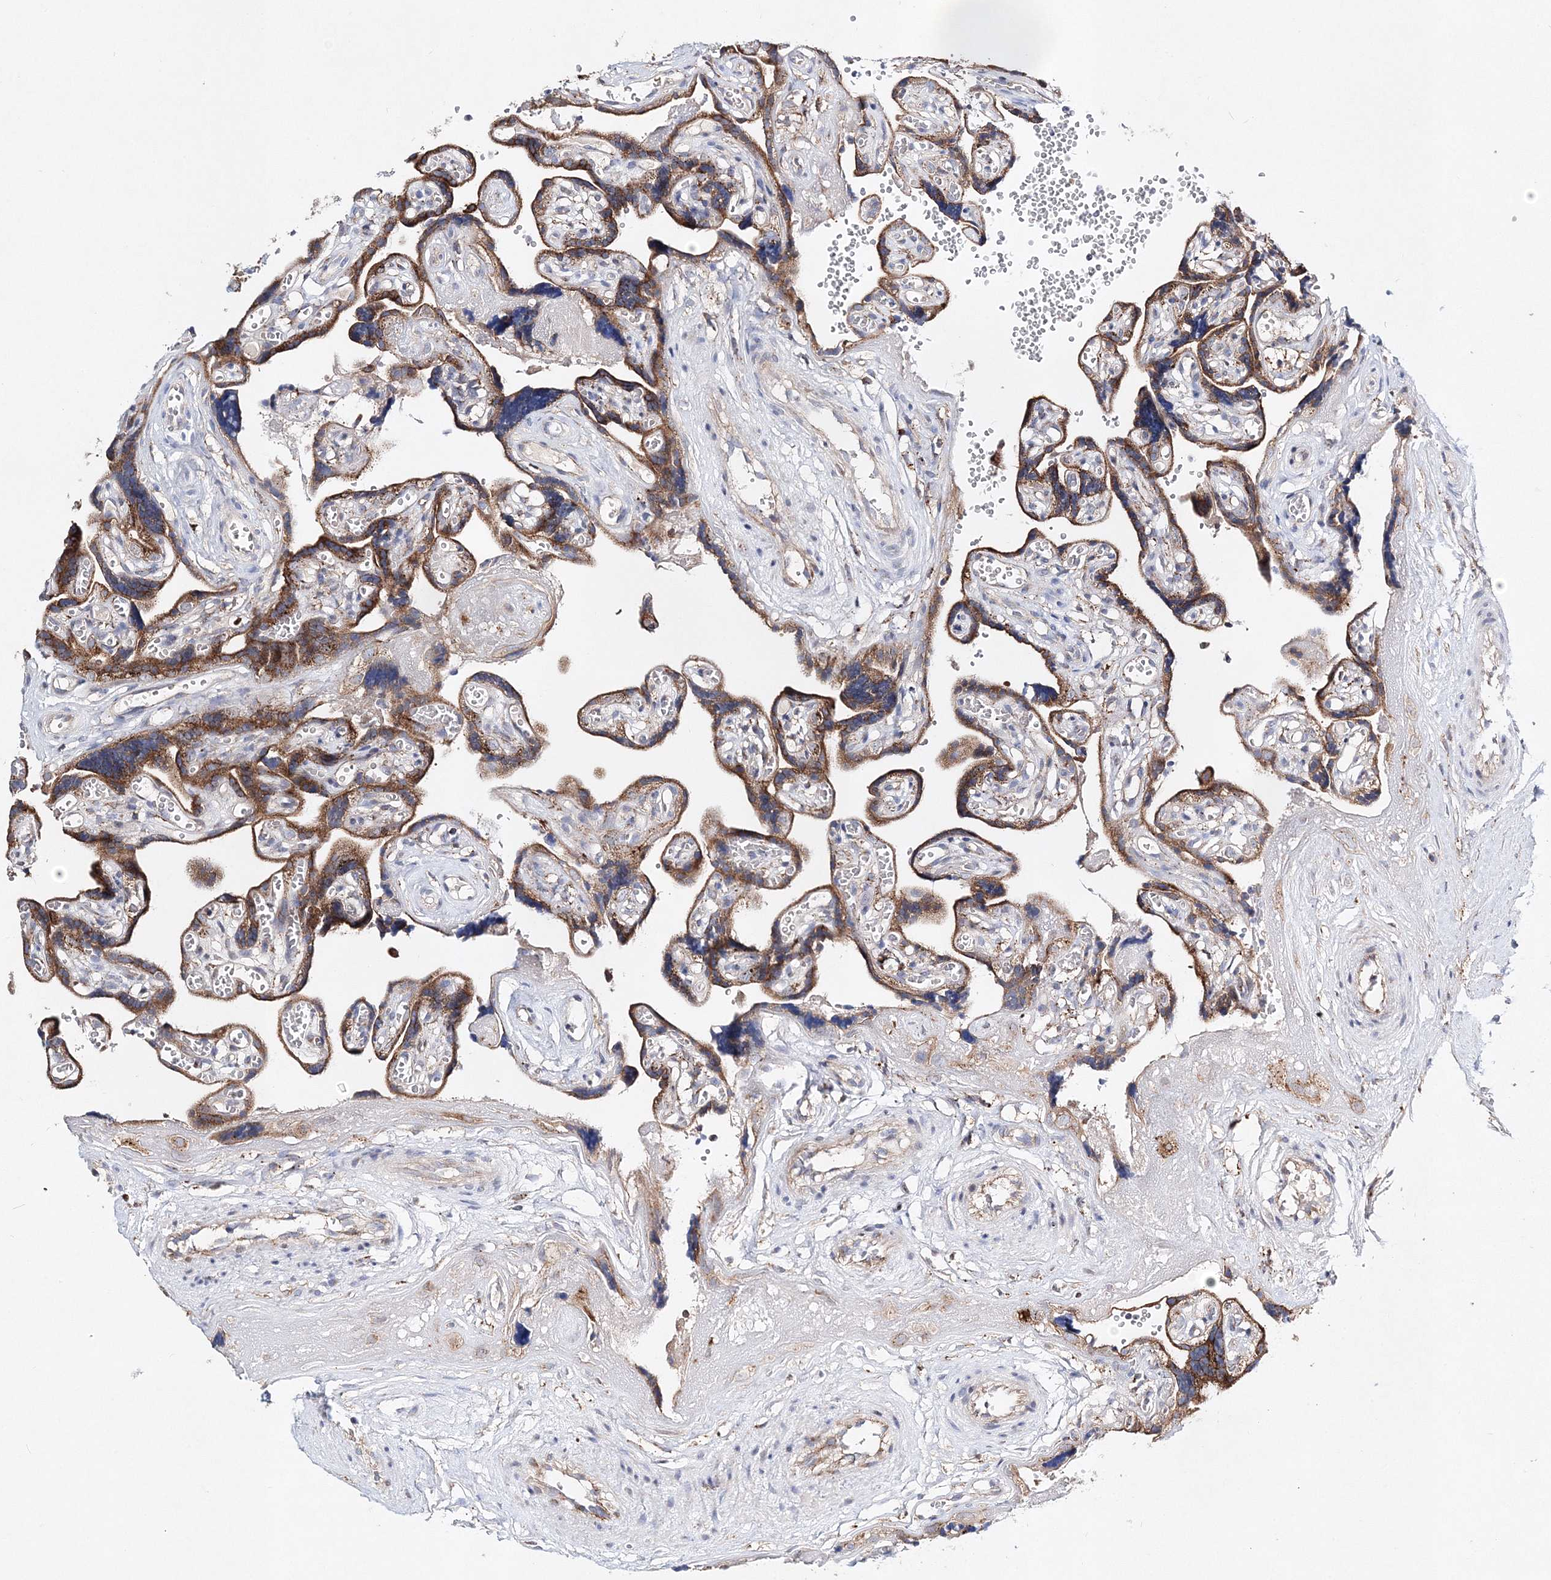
{"staining": {"intensity": "strong", "quantity": ">75%", "location": "cytoplasmic/membranous"}, "tissue": "placenta", "cell_type": "Trophoblastic cells", "image_type": "normal", "snomed": [{"axis": "morphology", "description": "Normal tissue, NOS"}, {"axis": "topography", "description": "Placenta"}], "caption": "Immunohistochemistry histopathology image of normal human placenta stained for a protein (brown), which shows high levels of strong cytoplasmic/membranous staining in approximately >75% of trophoblastic cells.", "gene": "C3orf38", "patient": {"sex": "female", "age": 30}}